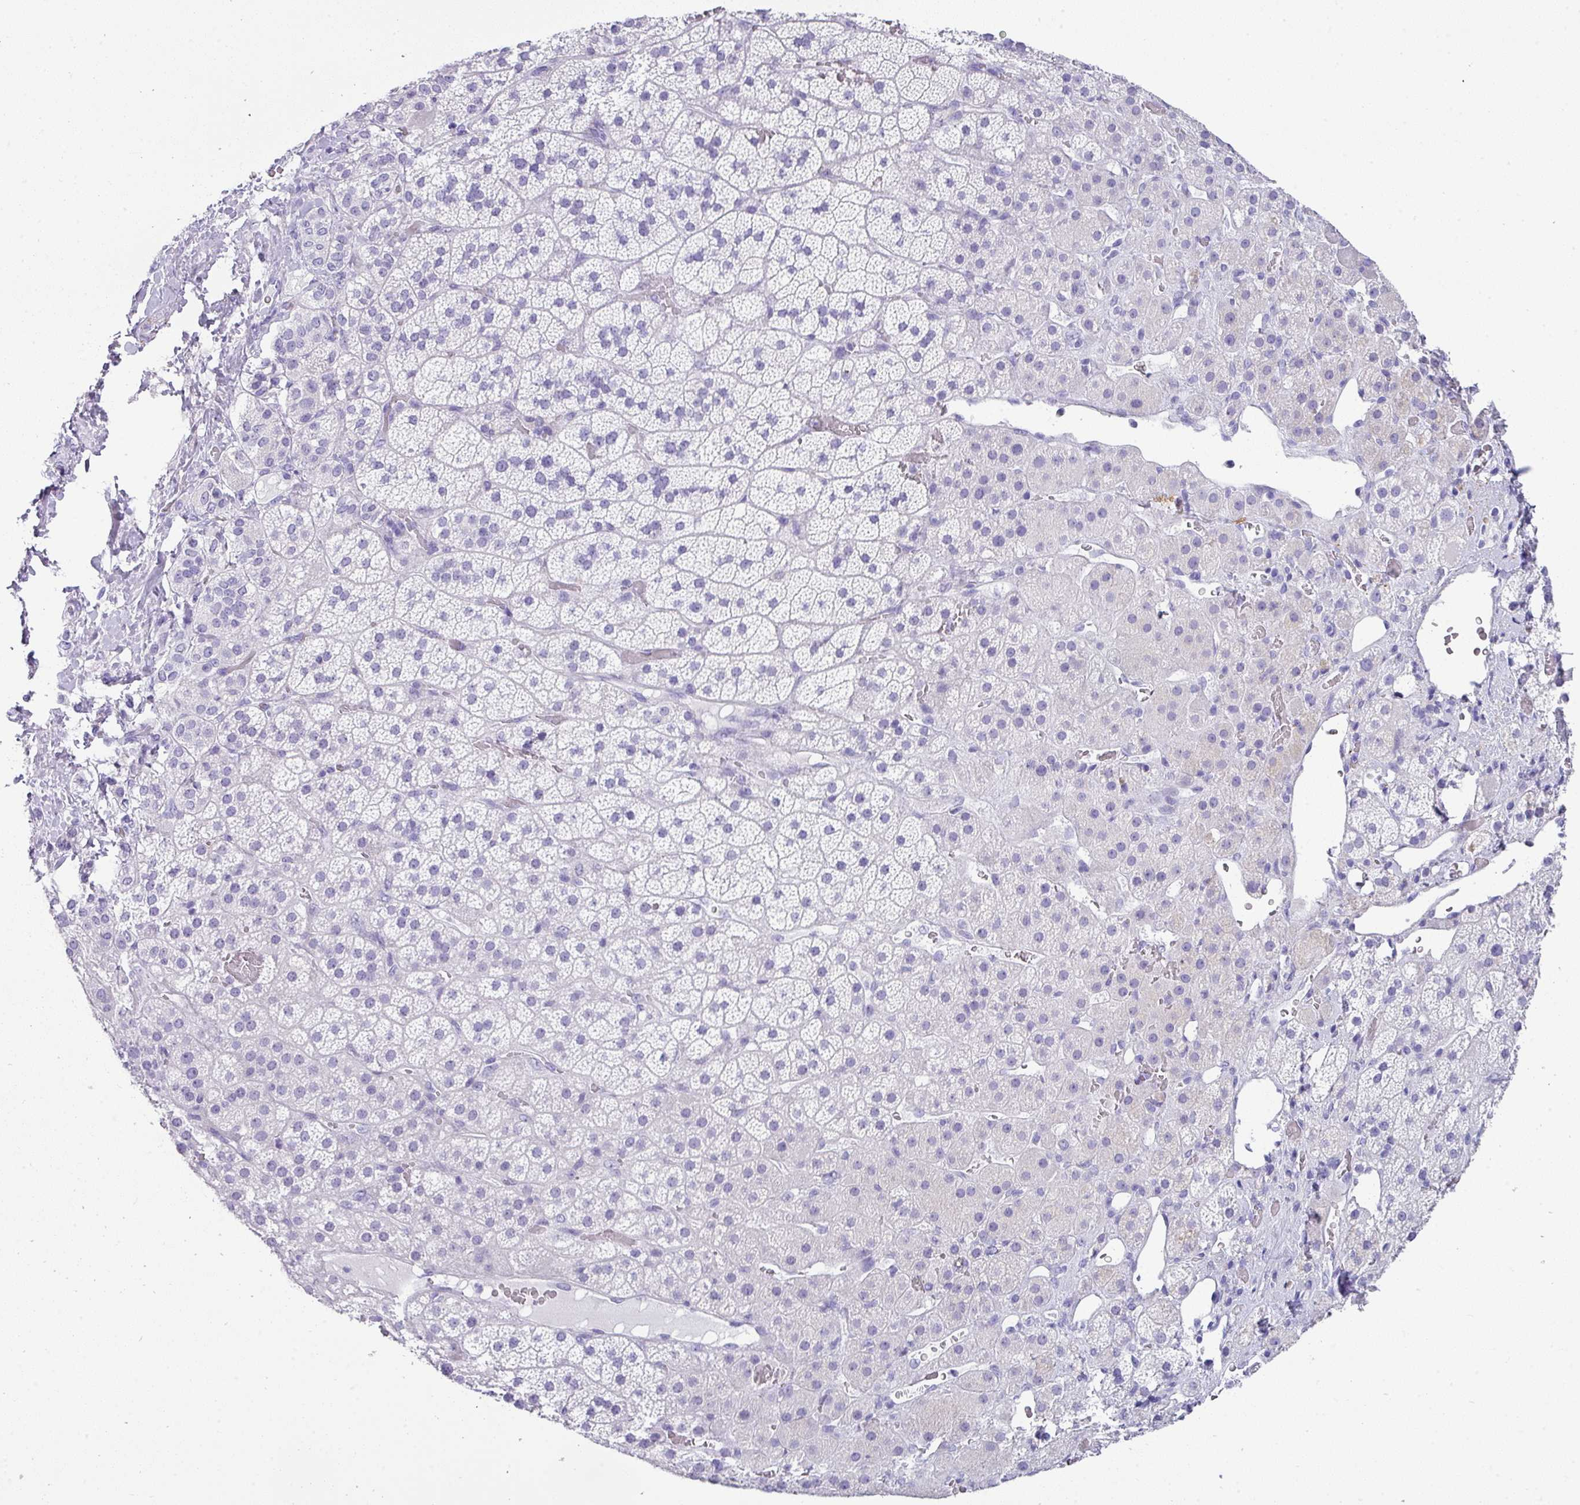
{"staining": {"intensity": "negative", "quantity": "none", "location": "none"}, "tissue": "adrenal gland", "cell_type": "Glandular cells", "image_type": "normal", "snomed": [{"axis": "morphology", "description": "Normal tissue, NOS"}, {"axis": "topography", "description": "Adrenal gland"}], "caption": "Human adrenal gland stained for a protein using IHC reveals no positivity in glandular cells.", "gene": "ZNF568", "patient": {"sex": "male", "age": 57}}